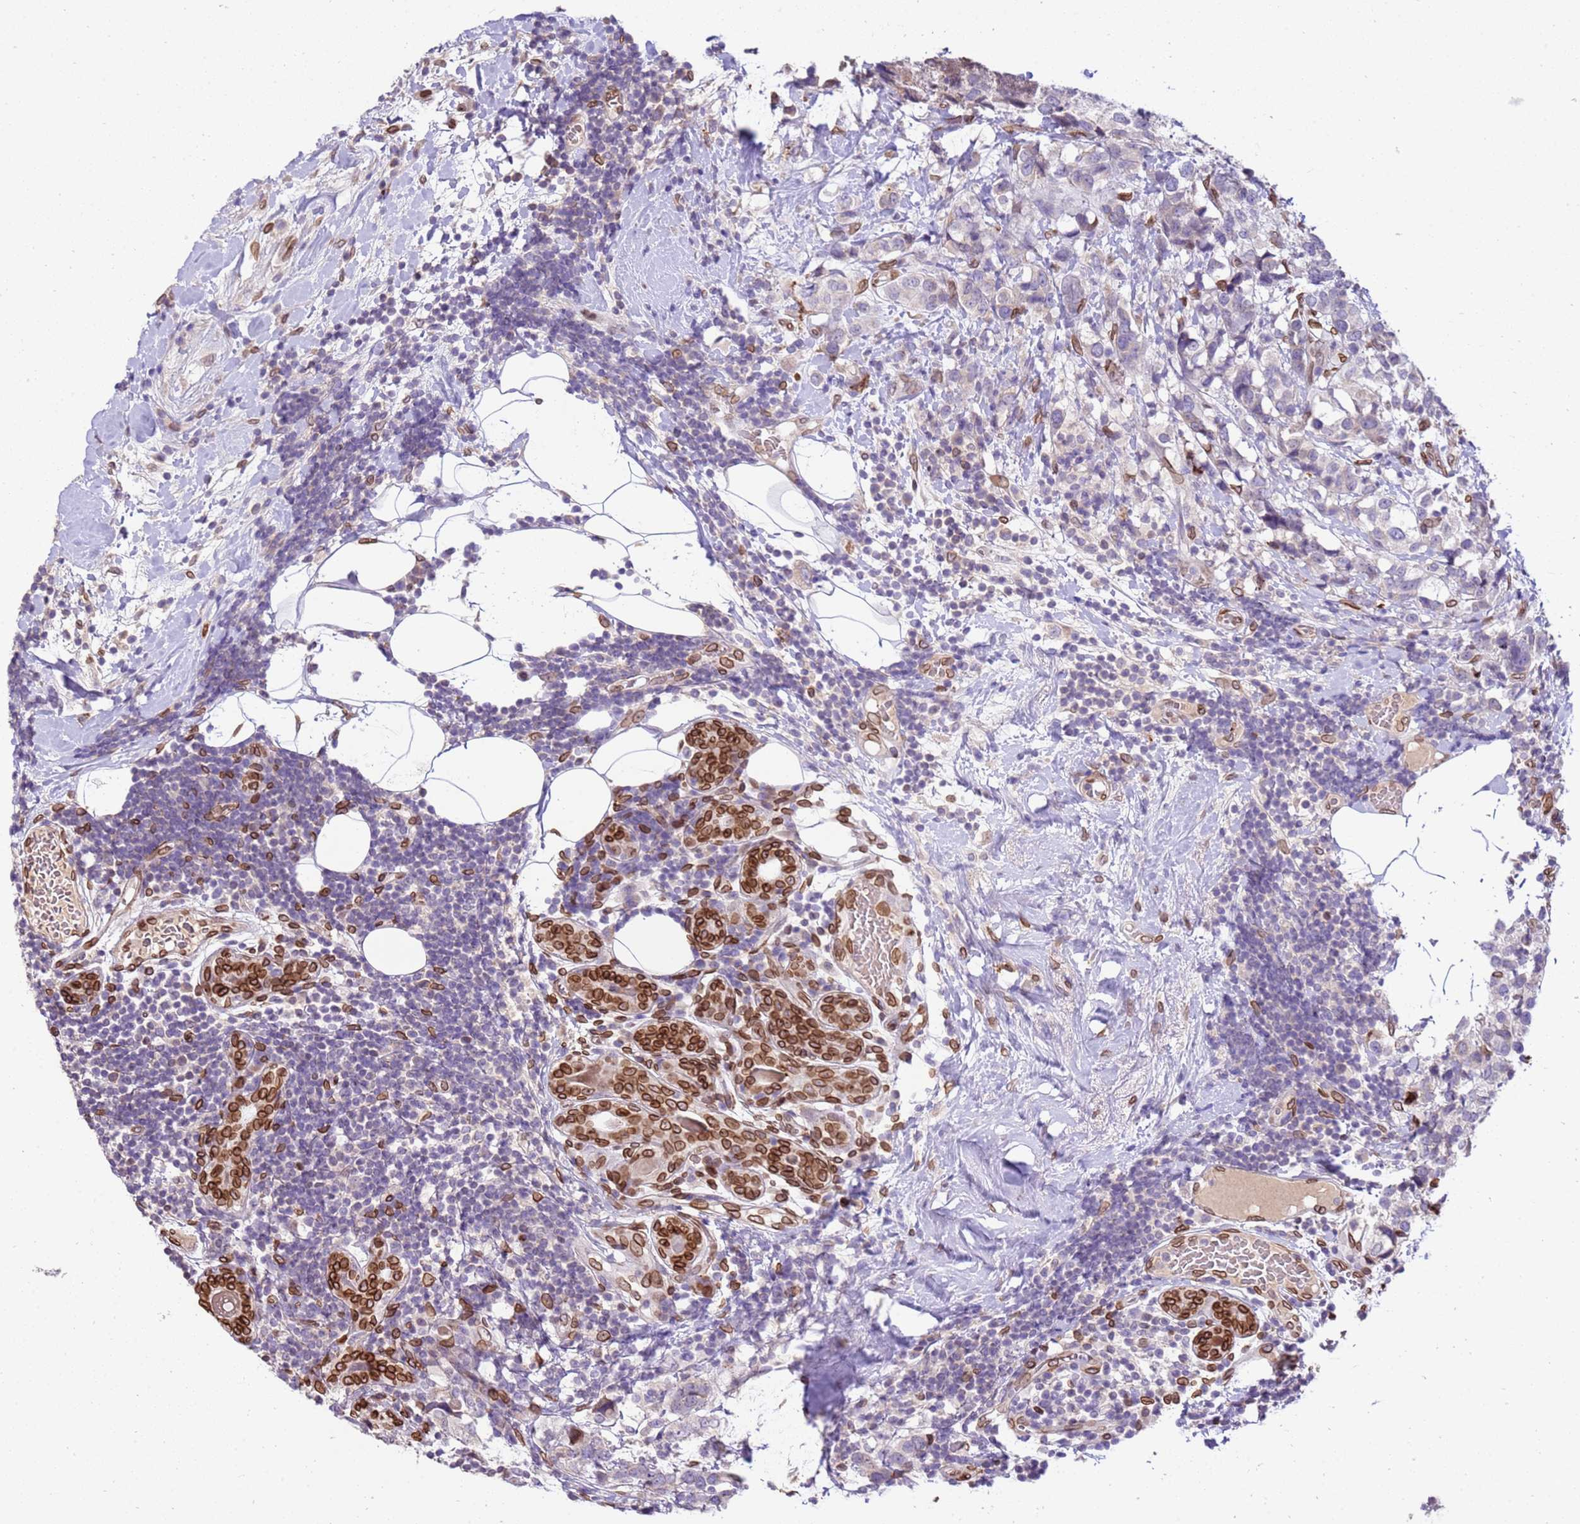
{"staining": {"intensity": "negative", "quantity": "none", "location": "none"}, "tissue": "breast cancer", "cell_type": "Tumor cells", "image_type": "cancer", "snomed": [{"axis": "morphology", "description": "Lobular carcinoma"}, {"axis": "topography", "description": "Breast"}], "caption": "A histopathology image of human lobular carcinoma (breast) is negative for staining in tumor cells.", "gene": "TMEM47", "patient": {"sex": "female", "age": 59}}